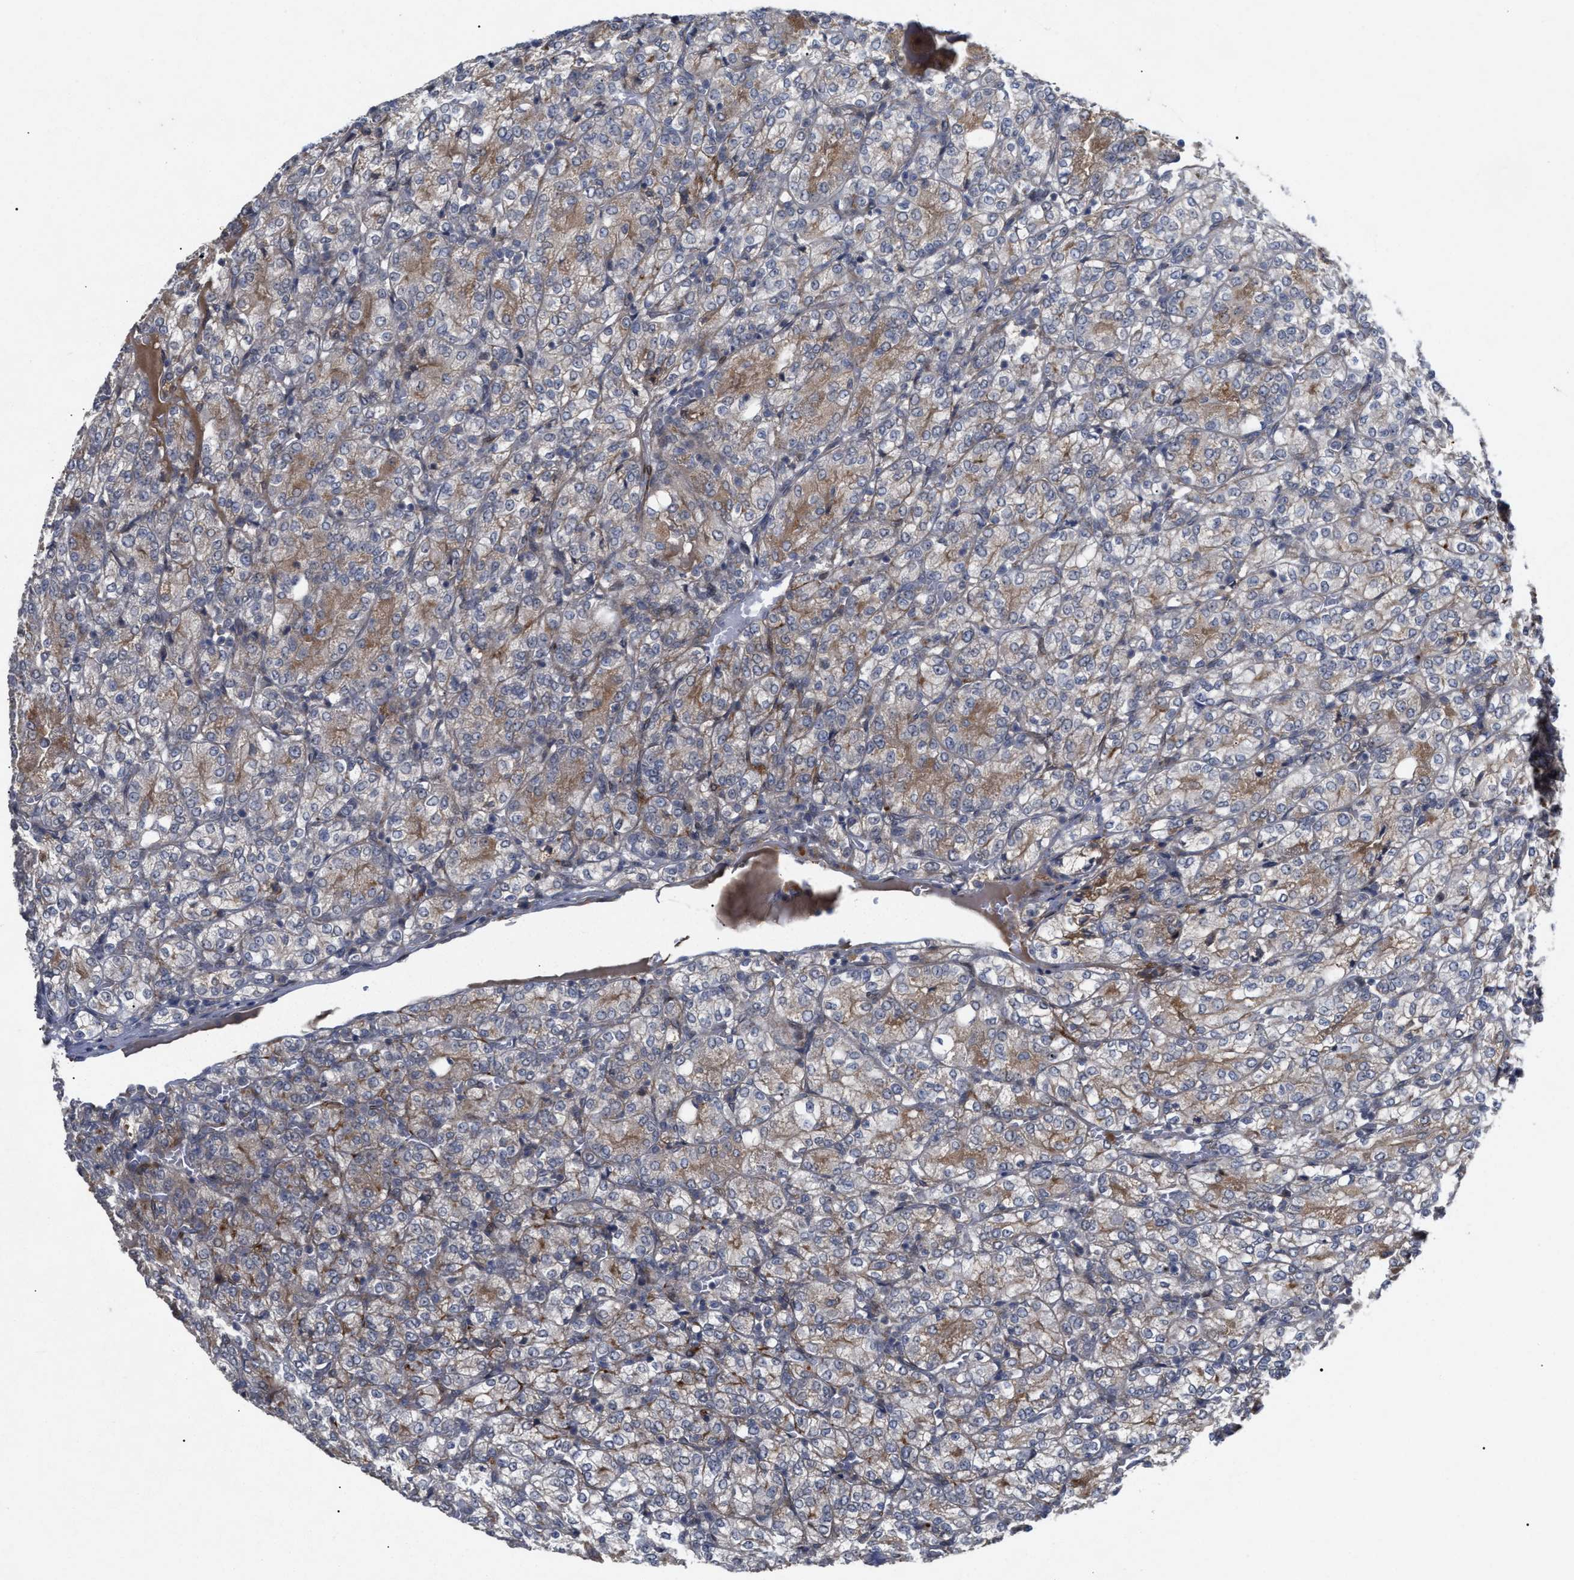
{"staining": {"intensity": "moderate", "quantity": "<25%", "location": "cytoplasmic/membranous"}, "tissue": "renal cancer", "cell_type": "Tumor cells", "image_type": "cancer", "snomed": [{"axis": "morphology", "description": "Adenocarcinoma, NOS"}, {"axis": "topography", "description": "Kidney"}], "caption": "Tumor cells exhibit low levels of moderate cytoplasmic/membranous positivity in approximately <25% of cells in renal adenocarcinoma.", "gene": "ST6GALNAC6", "patient": {"sex": "male", "age": 77}}